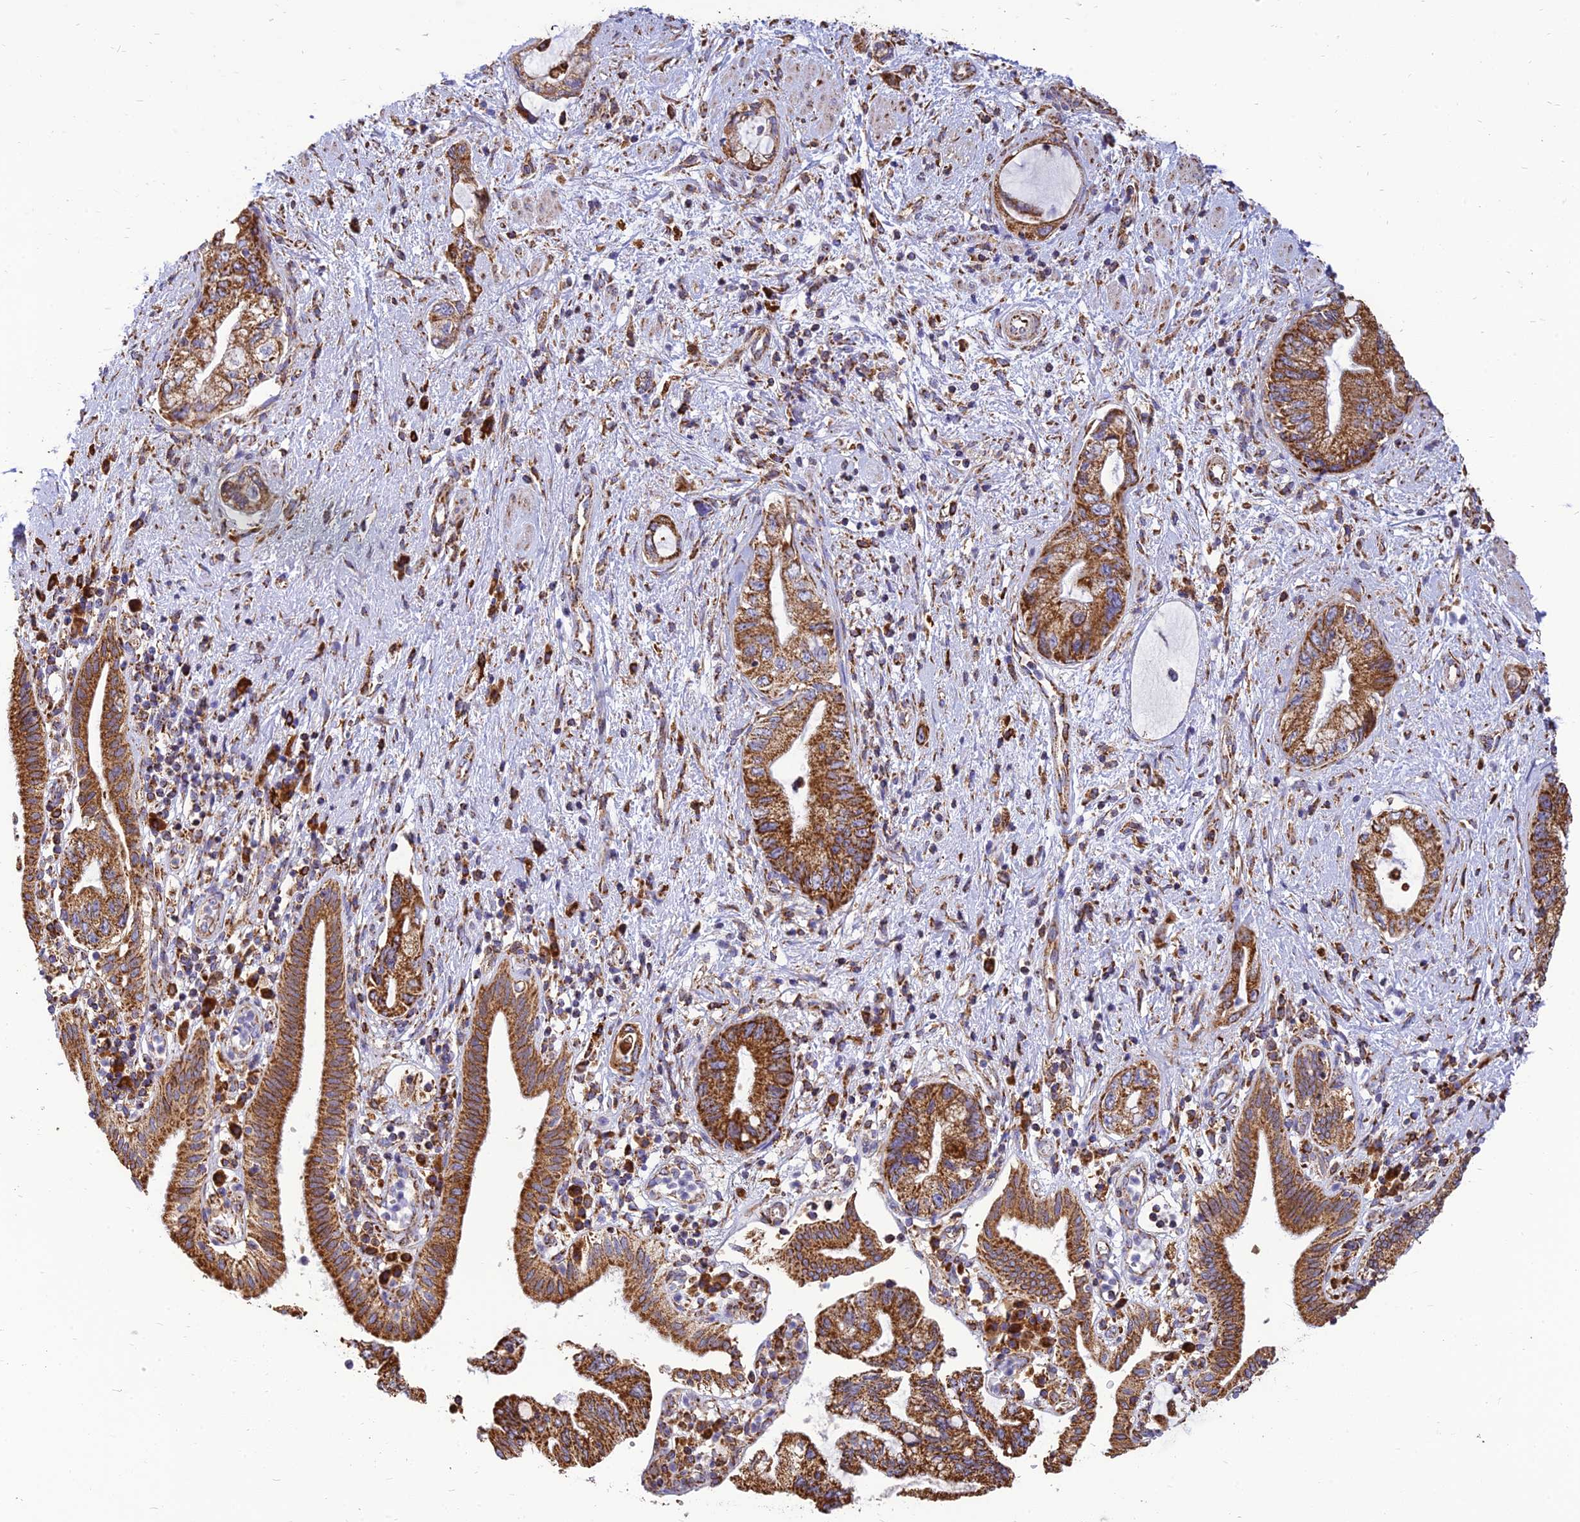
{"staining": {"intensity": "strong", "quantity": ">75%", "location": "cytoplasmic/membranous"}, "tissue": "pancreatic cancer", "cell_type": "Tumor cells", "image_type": "cancer", "snomed": [{"axis": "morphology", "description": "Adenocarcinoma, NOS"}, {"axis": "topography", "description": "Pancreas"}], "caption": "A brown stain shows strong cytoplasmic/membranous staining of a protein in adenocarcinoma (pancreatic) tumor cells. The staining was performed using DAB to visualize the protein expression in brown, while the nuclei were stained in blue with hematoxylin (Magnification: 20x).", "gene": "THUMPD2", "patient": {"sex": "female", "age": 73}}